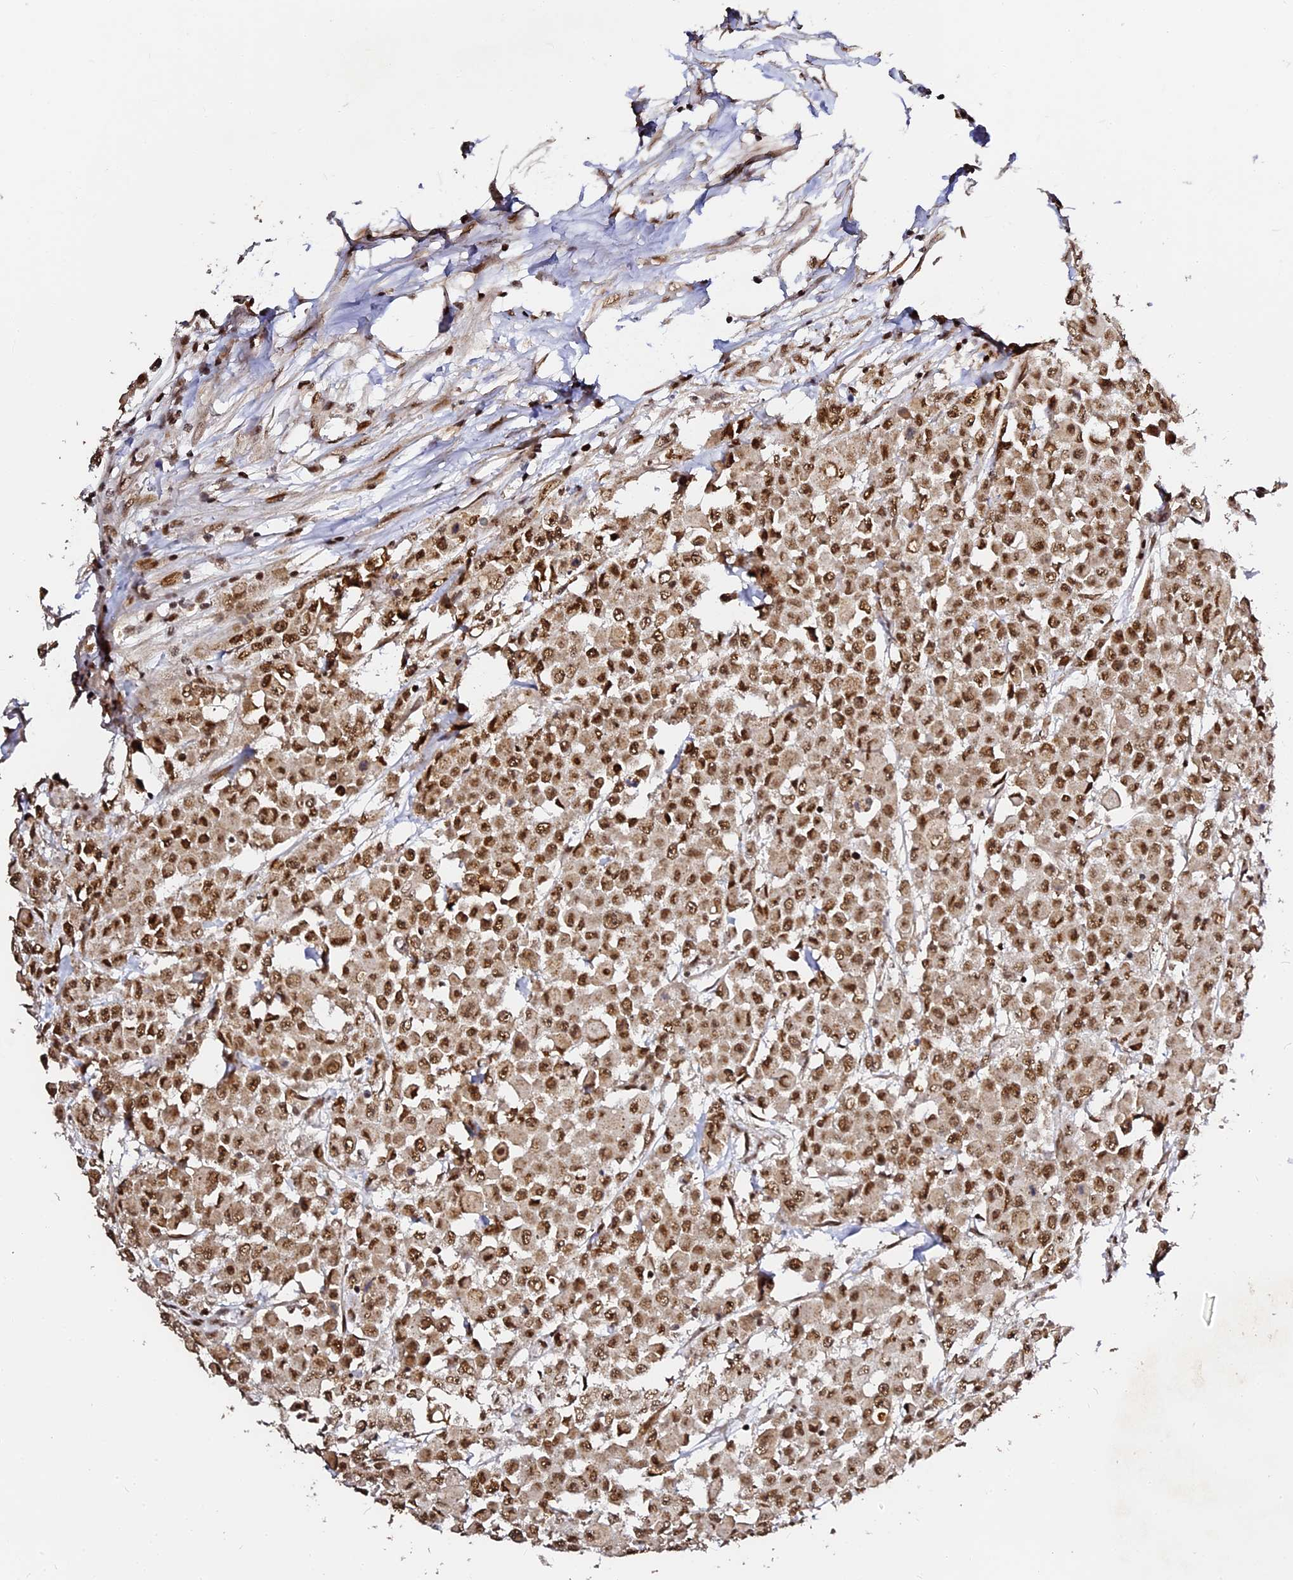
{"staining": {"intensity": "moderate", "quantity": ">75%", "location": "nuclear"}, "tissue": "colorectal cancer", "cell_type": "Tumor cells", "image_type": "cancer", "snomed": [{"axis": "morphology", "description": "Adenocarcinoma, NOS"}, {"axis": "topography", "description": "Colon"}], "caption": "Protein staining reveals moderate nuclear positivity in about >75% of tumor cells in colorectal adenocarcinoma. The staining is performed using DAB brown chromogen to label protein expression. The nuclei are counter-stained blue using hematoxylin.", "gene": "MCRS1", "patient": {"sex": "male", "age": 51}}